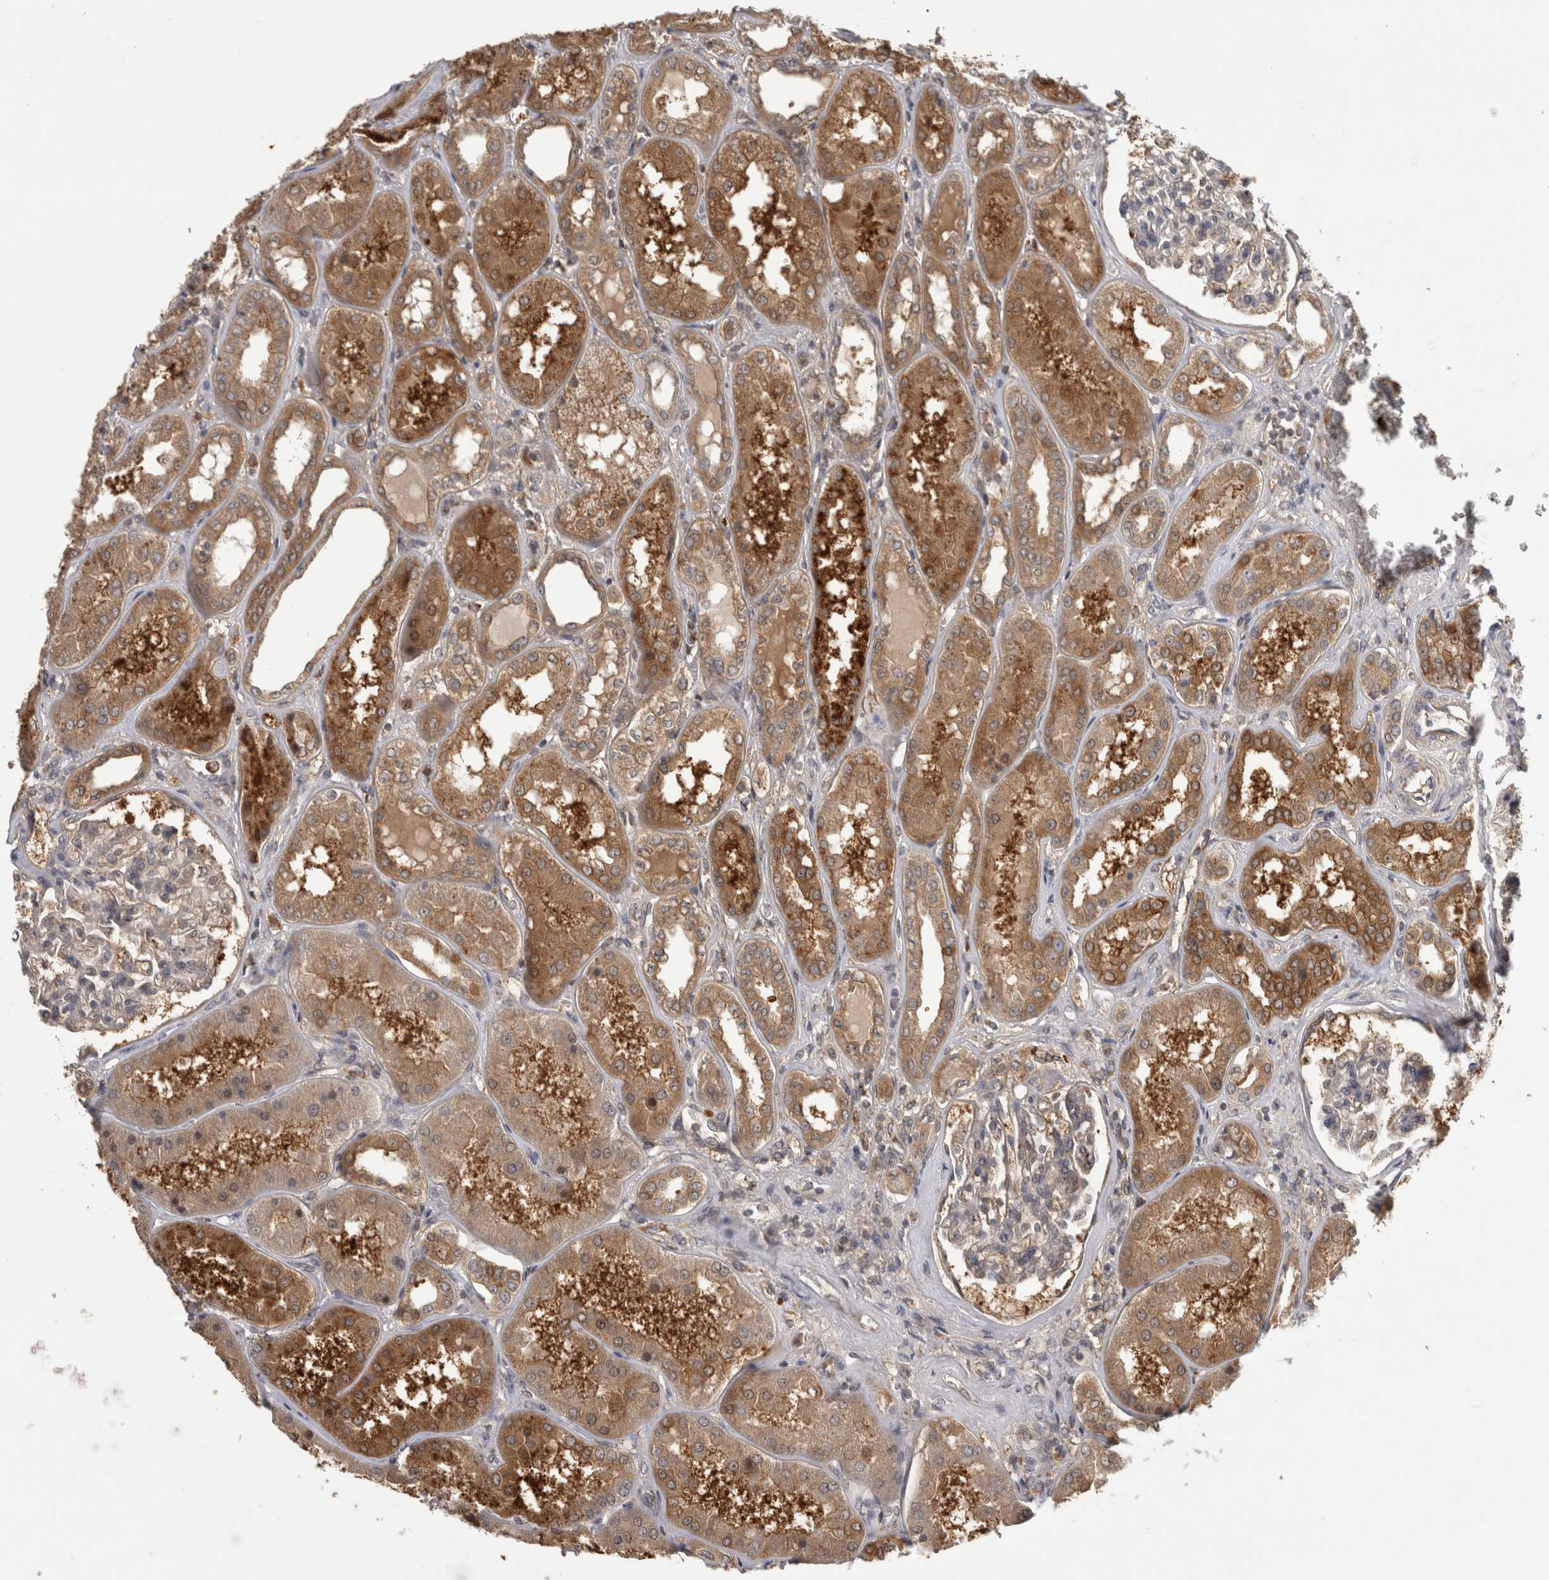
{"staining": {"intensity": "weak", "quantity": "25%-75%", "location": "cytoplasmic/membranous"}, "tissue": "kidney", "cell_type": "Cells in glomeruli", "image_type": "normal", "snomed": [{"axis": "morphology", "description": "Normal tissue, NOS"}, {"axis": "topography", "description": "Kidney"}], "caption": "Immunohistochemistry photomicrograph of unremarkable kidney stained for a protein (brown), which exhibits low levels of weak cytoplasmic/membranous positivity in approximately 25%-75% of cells in glomeruli.", "gene": "TRMT61B", "patient": {"sex": "female", "age": 56}}